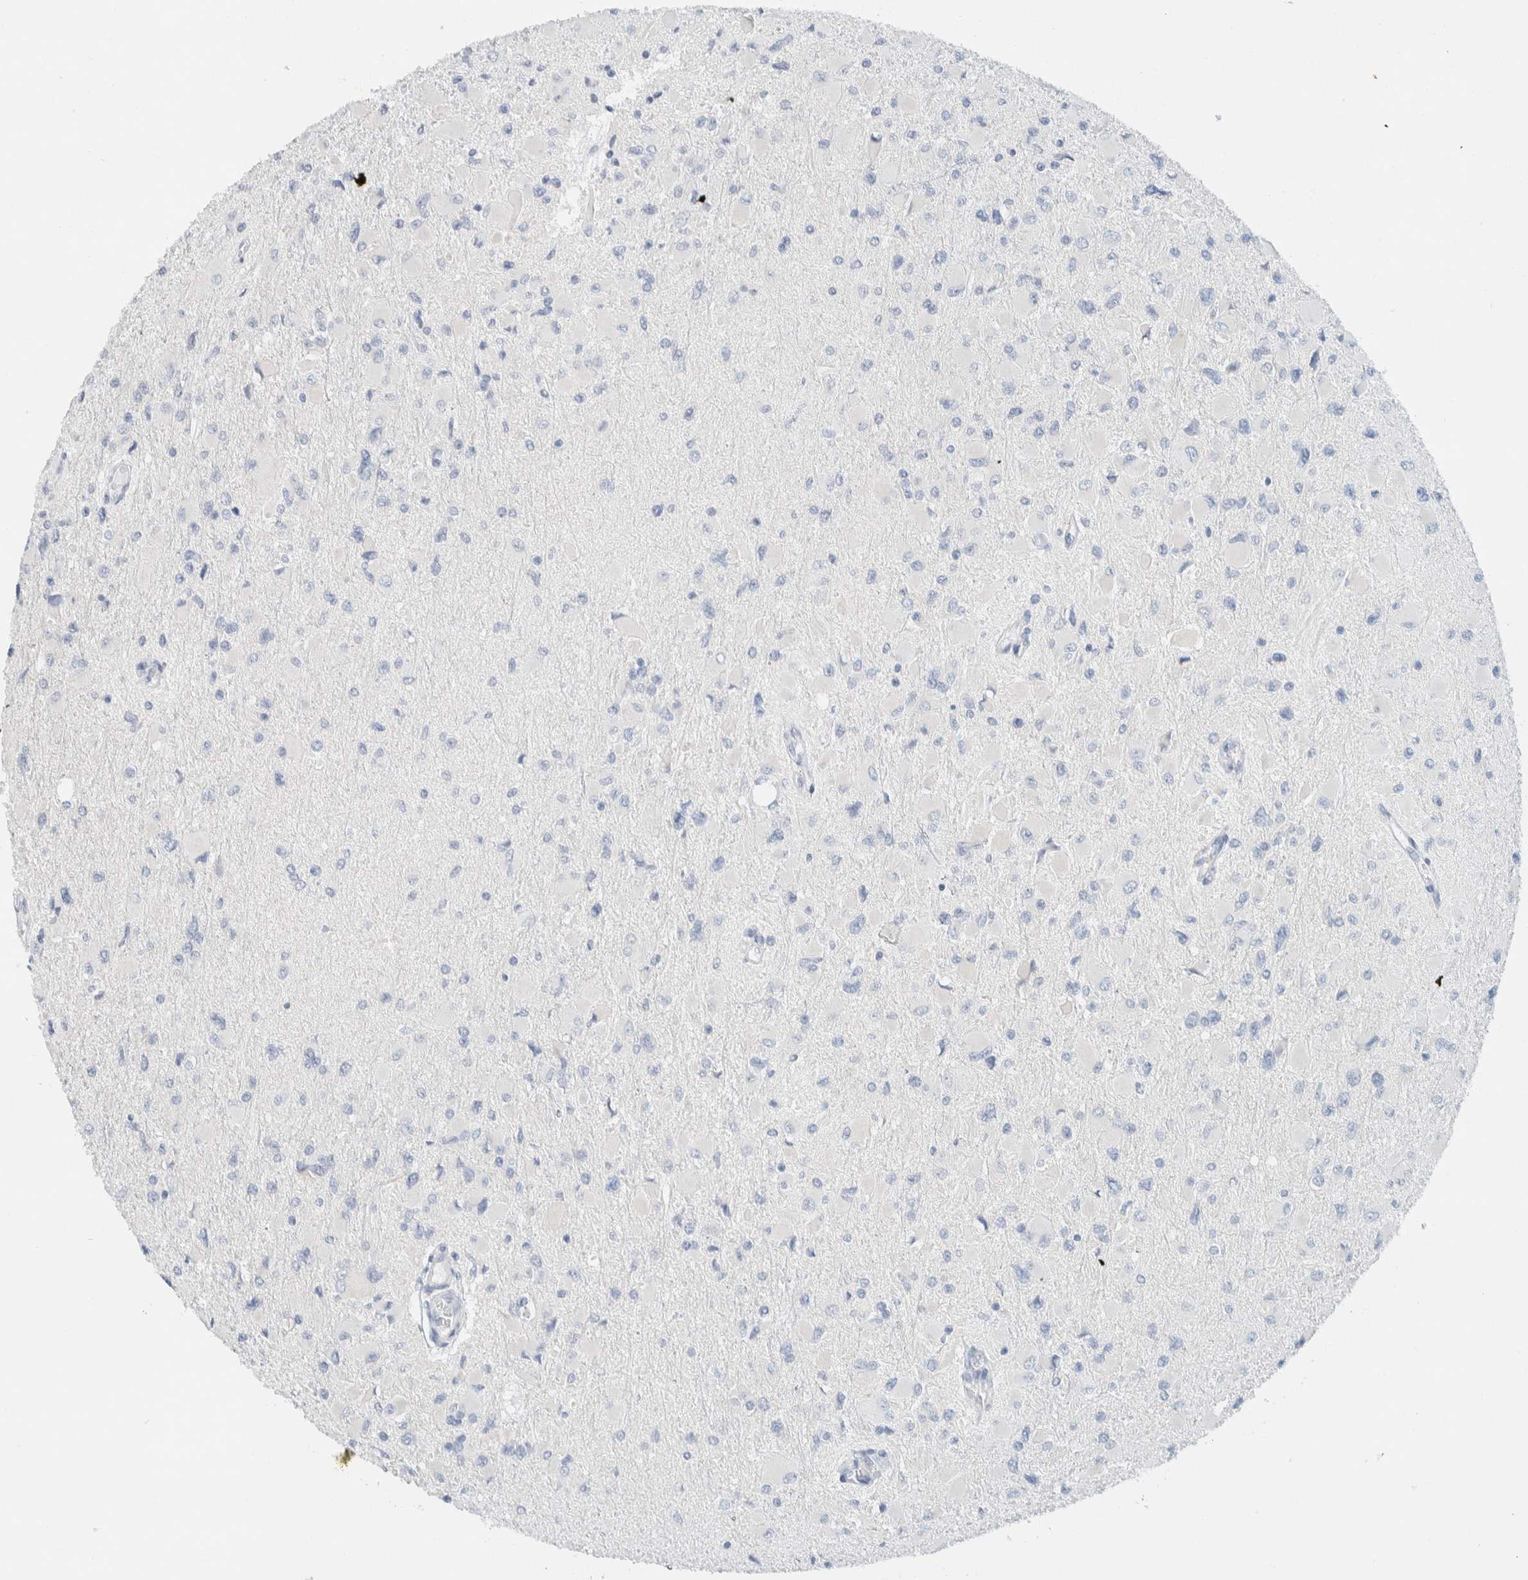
{"staining": {"intensity": "negative", "quantity": "none", "location": "none"}, "tissue": "glioma", "cell_type": "Tumor cells", "image_type": "cancer", "snomed": [{"axis": "morphology", "description": "Glioma, malignant, High grade"}, {"axis": "topography", "description": "Cerebral cortex"}], "caption": "Immunohistochemistry photomicrograph of glioma stained for a protein (brown), which displays no staining in tumor cells.", "gene": "ALOX12B", "patient": {"sex": "female", "age": 36}}